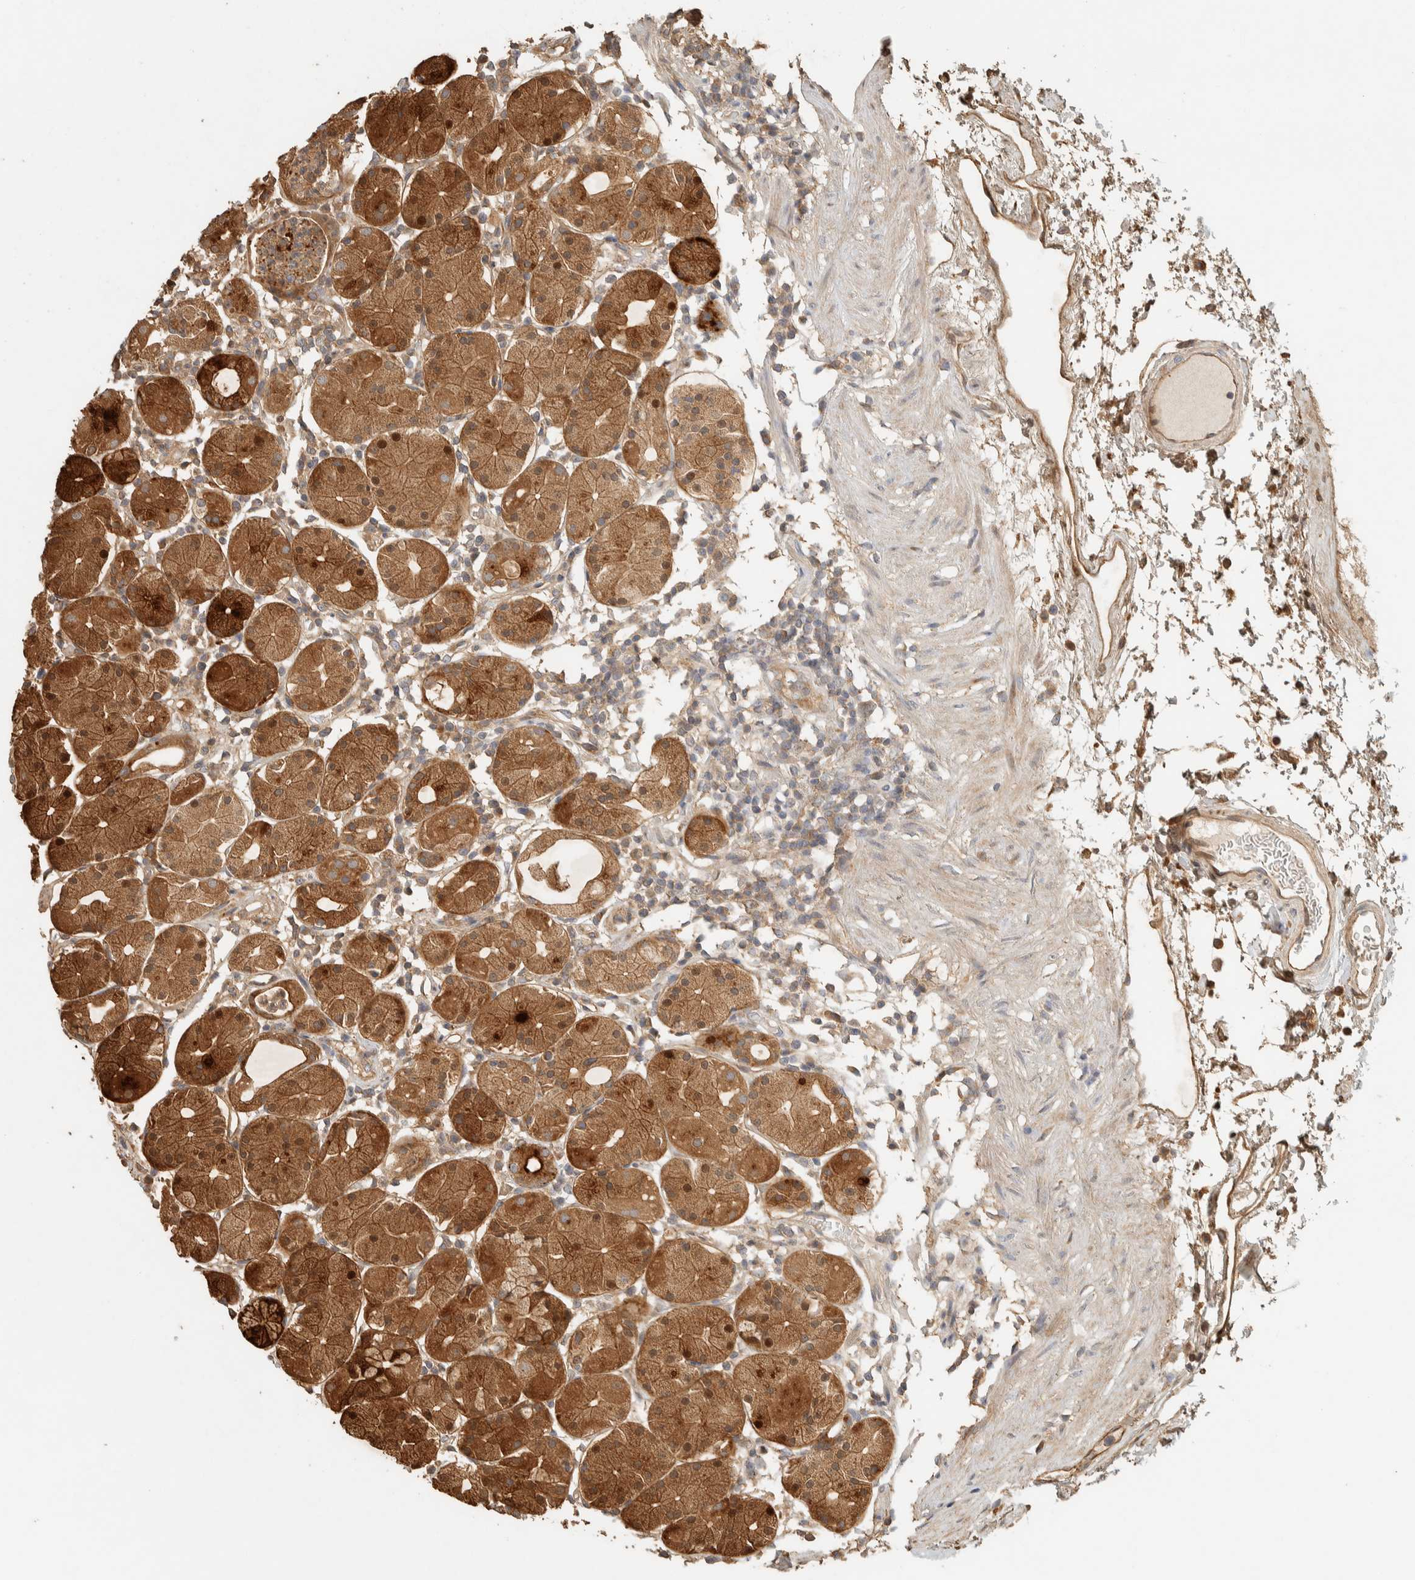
{"staining": {"intensity": "moderate", "quantity": "25%-75%", "location": "cytoplasmic/membranous"}, "tissue": "stomach", "cell_type": "Glandular cells", "image_type": "normal", "snomed": [{"axis": "morphology", "description": "Normal tissue, NOS"}, {"axis": "topography", "description": "Stomach"}, {"axis": "topography", "description": "Stomach, lower"}], "caption": "Stomach was stained to show a protein in brown. There is medium levels of moderate cytoplasmic/membranous expression in about 25%-75% of glandular cells.", "gene": "EXOC7", "patient": {"sex": "female", "age": 75}}